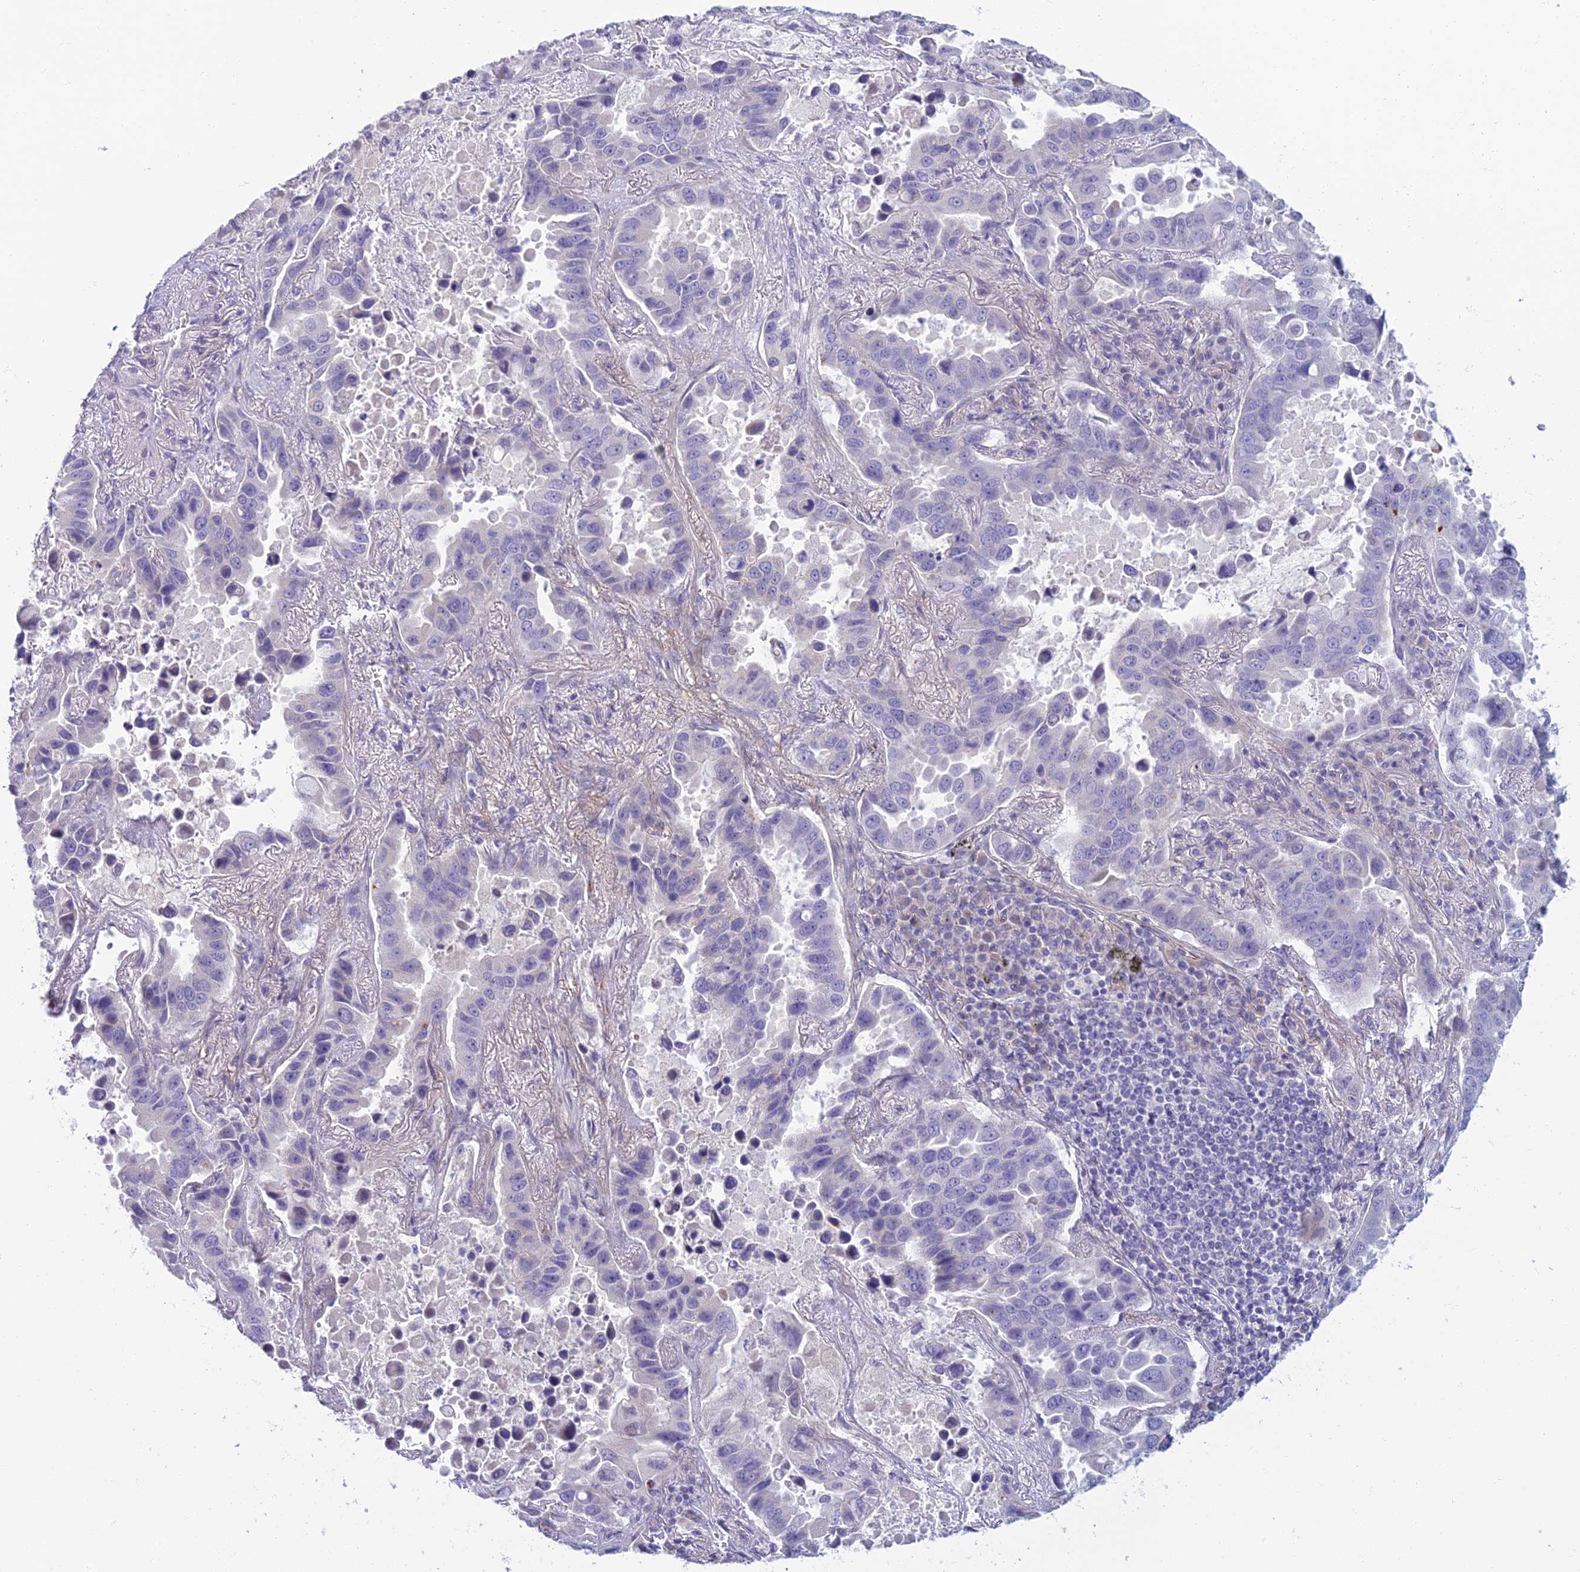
{"staining": {"intensity": "negative", "quantity": "none", "location": "none"}, "tissue": "lung cancer", "cell_type": "Tumor cells", "image_type": "cancer", "snomed": [{"axis": "morphology", "description": "Adenocarcinoma, NOS"}, {"axis": "topography", "description": "Lung"}], "caption": "Tumor cells show no significant positivity in adenocarcinoma (lung).", "gene": "SLC25A41", "patient": {"sex": "male", "age": 64}}